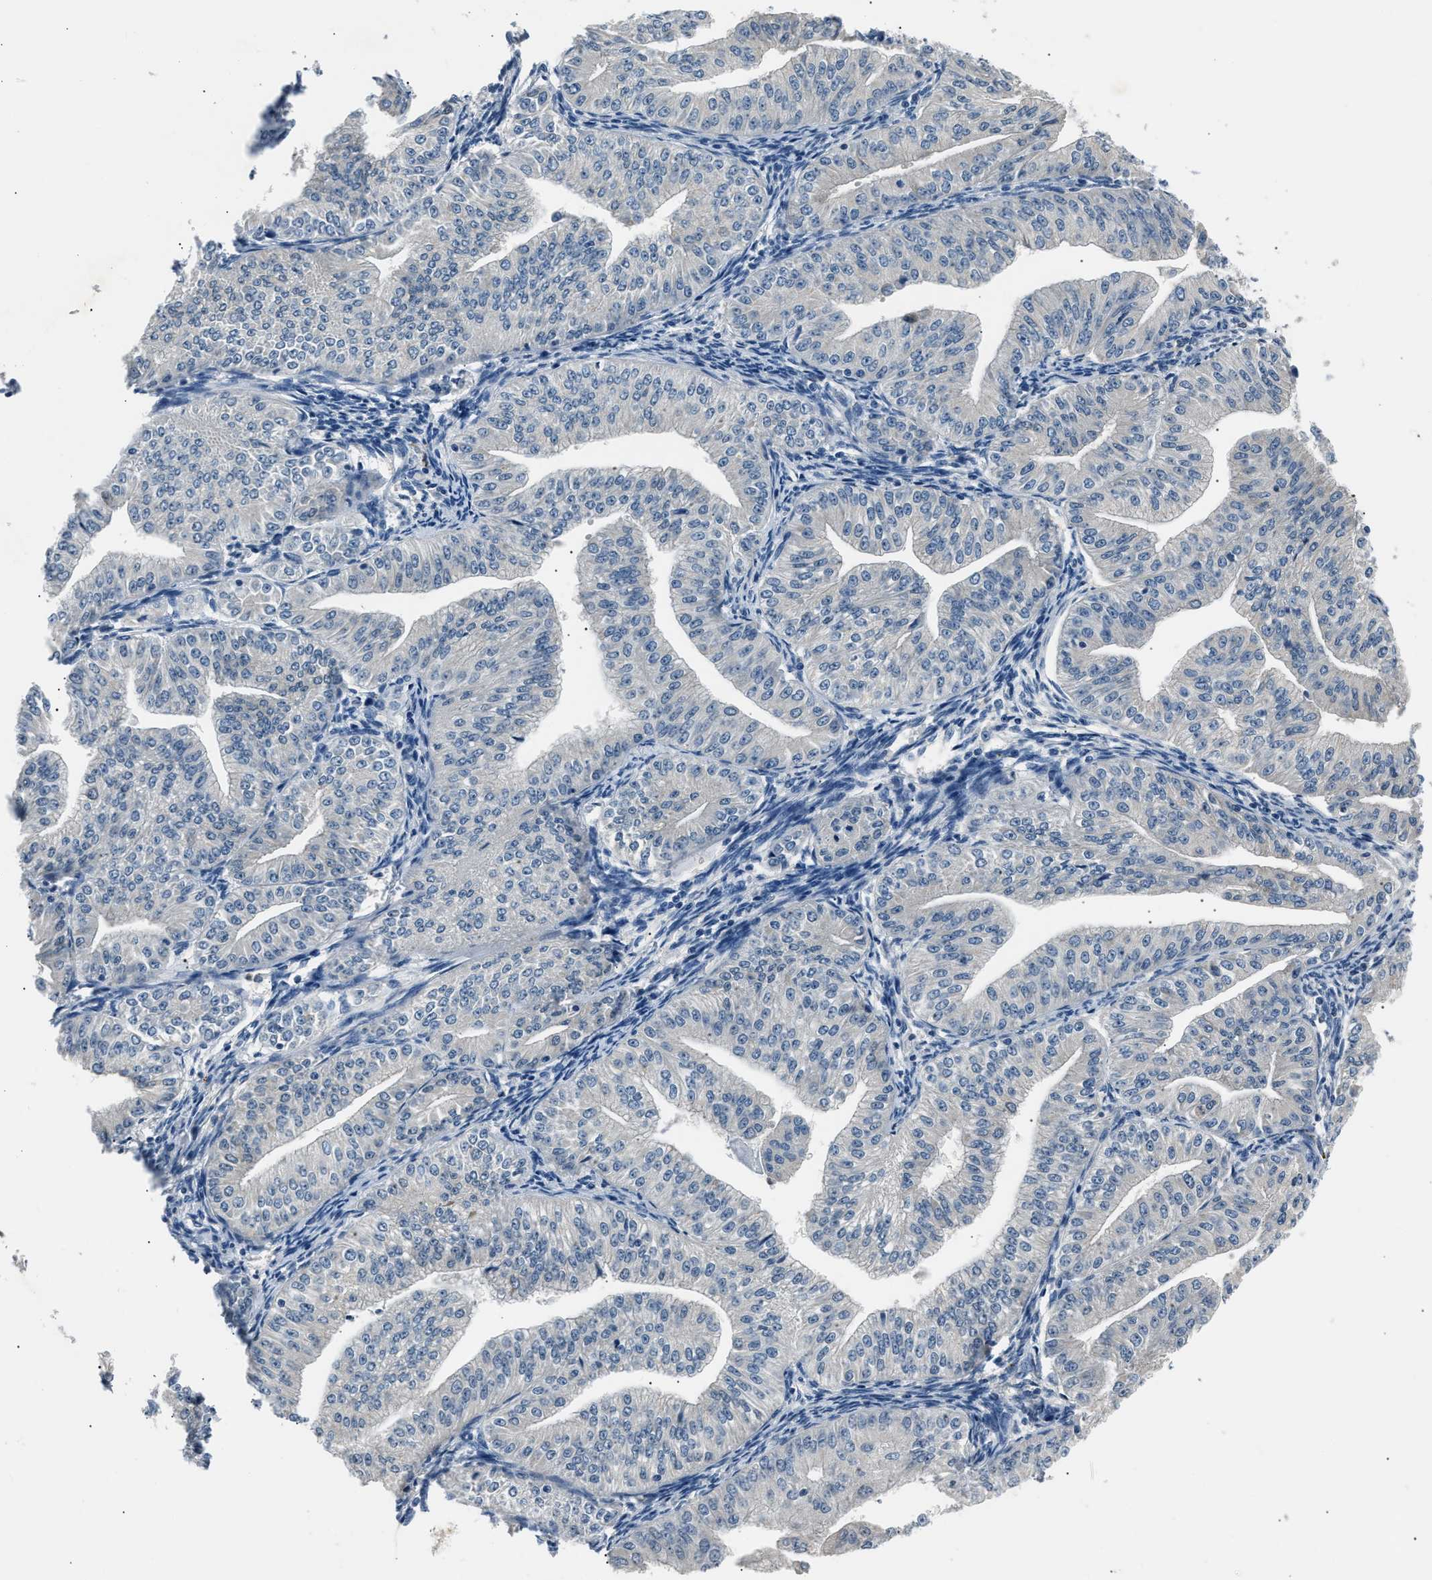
{"staining": {"intensity": "negative", "quantity": "none", "location": "none"}, "tissue": "endometrial cancer", "cell_type": "Tumor cells", "image_type": "cancer", "snomed": [{"axis": "morphology", "description": "Normal tissue, NOS"}, {"axis": "morphology", "description": "Adenocarcinoma, NOS"}, {"axis": "topography", "description": "Endometrium"}], "caption": "Image shows no protein expression in tumor cells of endometrial cancer tissue.", "gene": "INHA", "patient": {"sex": "female", "age": 53}}